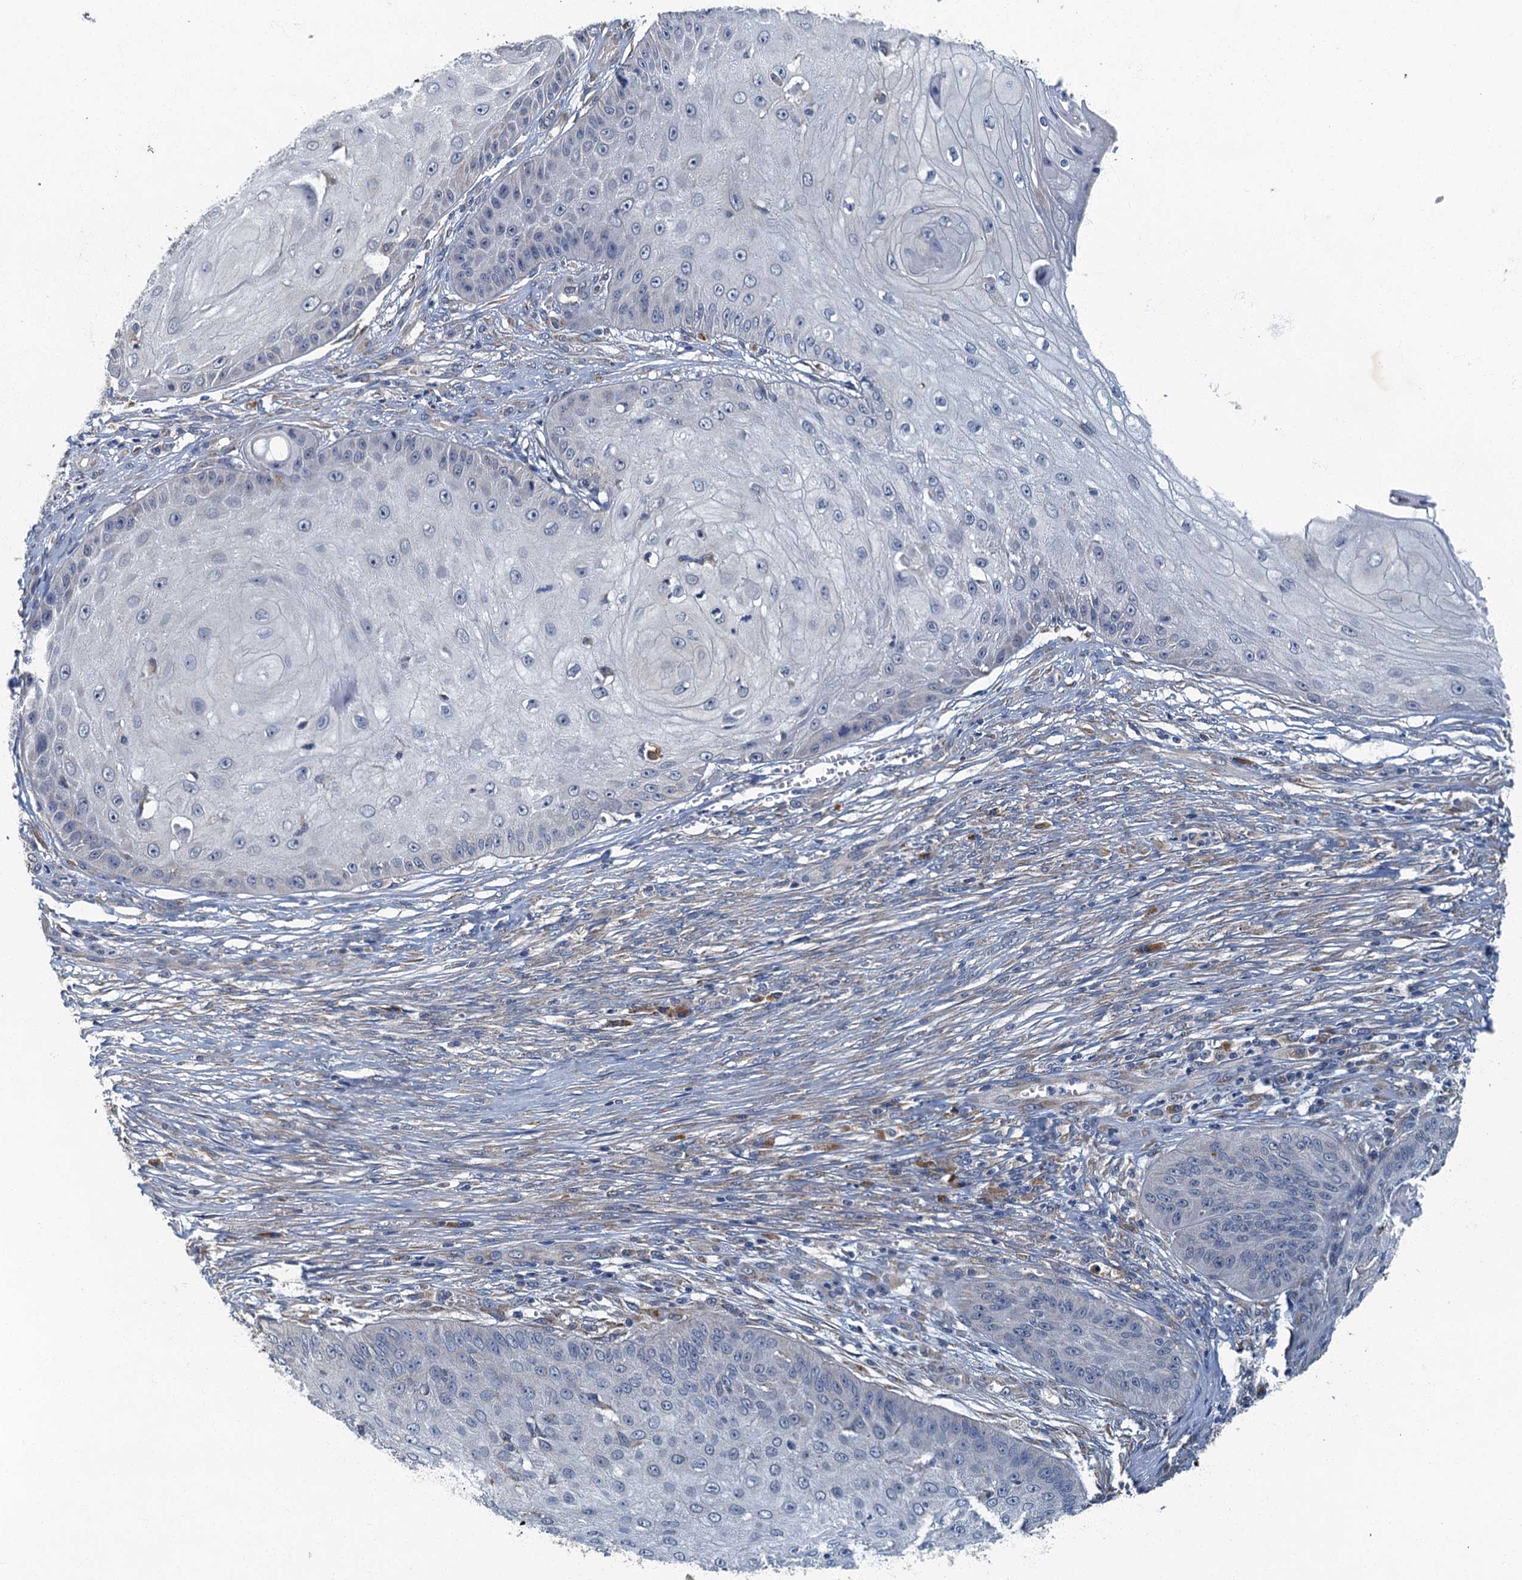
{"staining": {"intensity": "negative", "quantity": "none", "location": "none"}, "tissue": "skin cancer", "cell_type": "Tumor cells", "image_type": "cancer", "snomed": [{"axis": "morphology", "description": "Squamous cell carcinoma, NOS"}, {"axis": "topography", "description": "Skin"}], "caption": "Immunohistochemical staining of skin cancer displays no significant positivity in tumor cells.", "gene": "DDX49", "patient": {"sex": "male", "age": 70}}